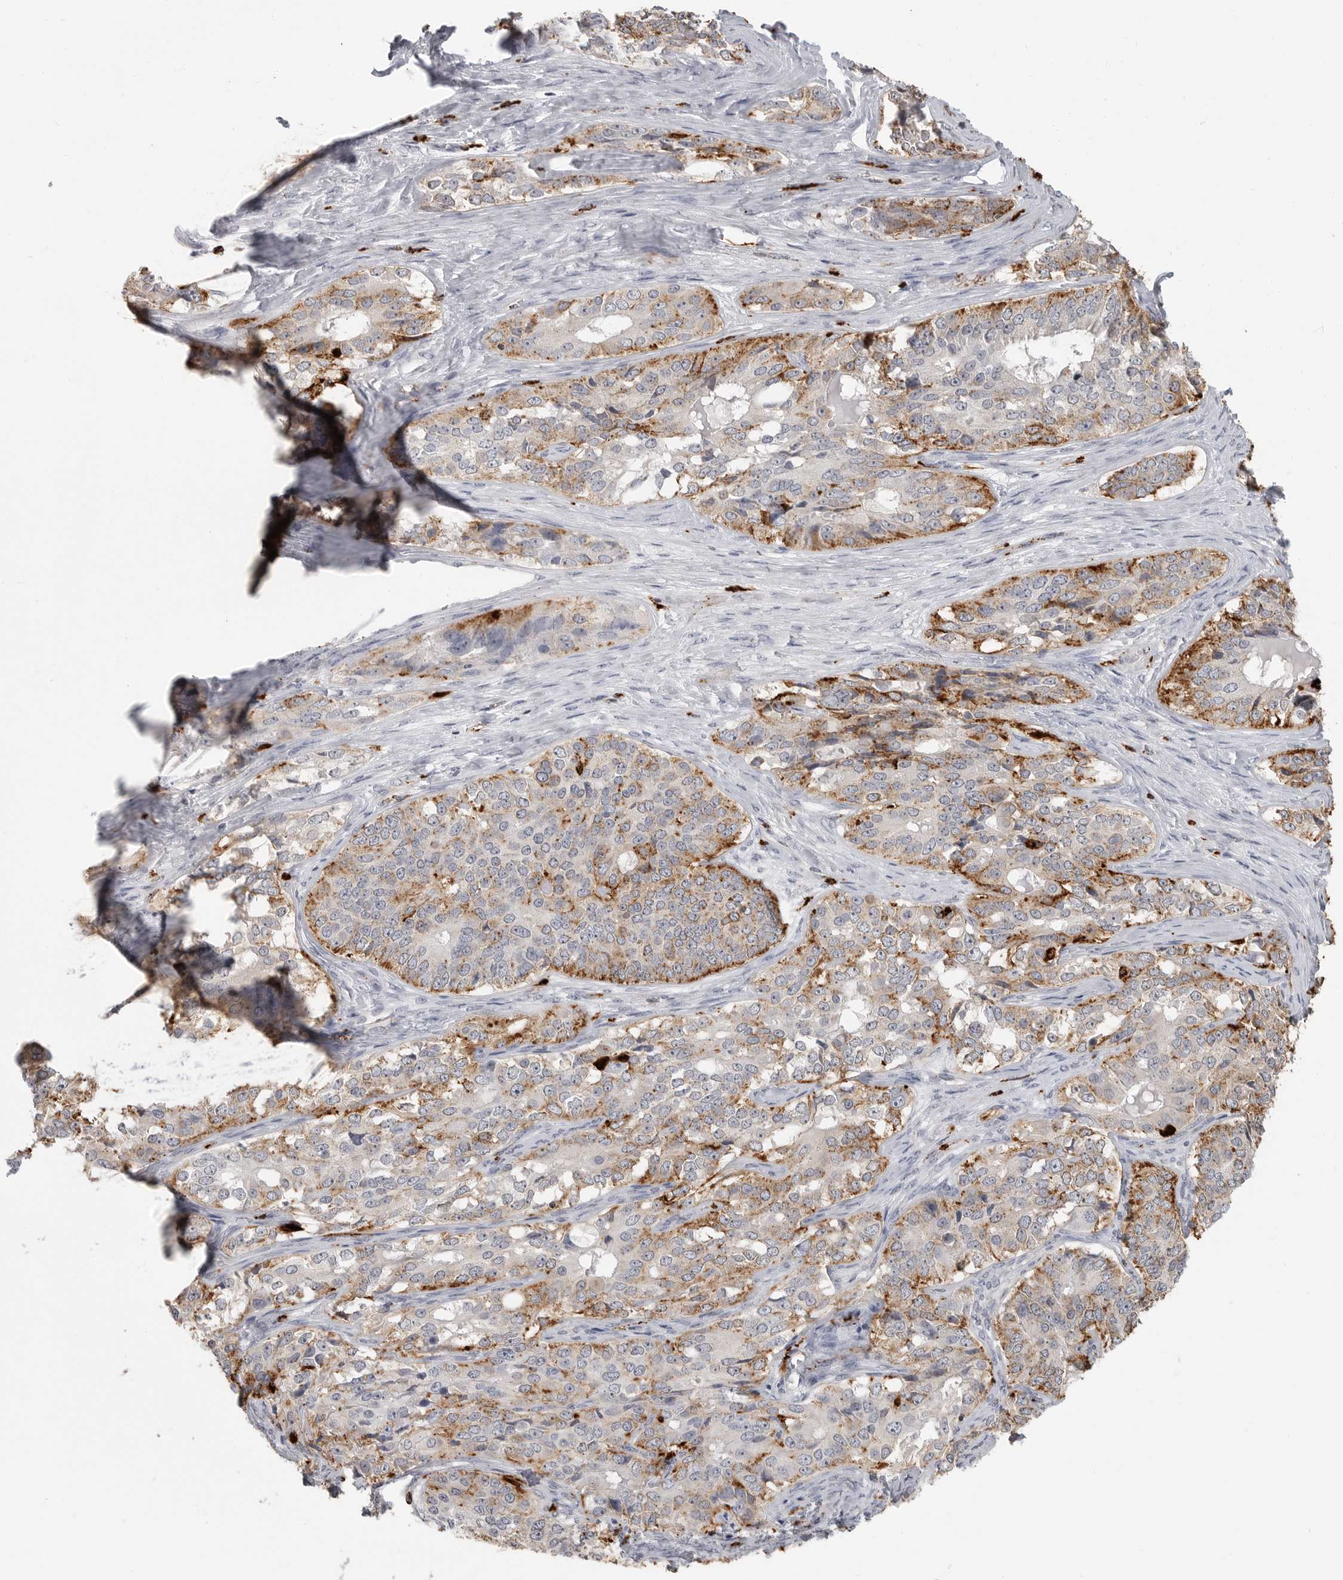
{"staining": {"intensity": "strong", "quantity": "<25%", "location": "cytoplasmic/membranous"}, "tissue": "ovarian cancer", "cell_type": "Tumor cells", "image_type": "cancer", "snomed": [{"axis": "morphology", "description": "Carcinoma, endometroid"}, {"axis": "topography", "description": "Ovary"}], "caption": "Protein staining of ovarian cancer tissue demonstrates strong cytoplasmic/membranous positivity in about <25% of tumor cells. Using DAB (3,3'-diaminobenzidine) (brown) and hematoxylin (blue) stains, captured at high magnification using brightfield microscopy.", "gene": "IFI30", "patient": {"sex": "female", "age": 51}}